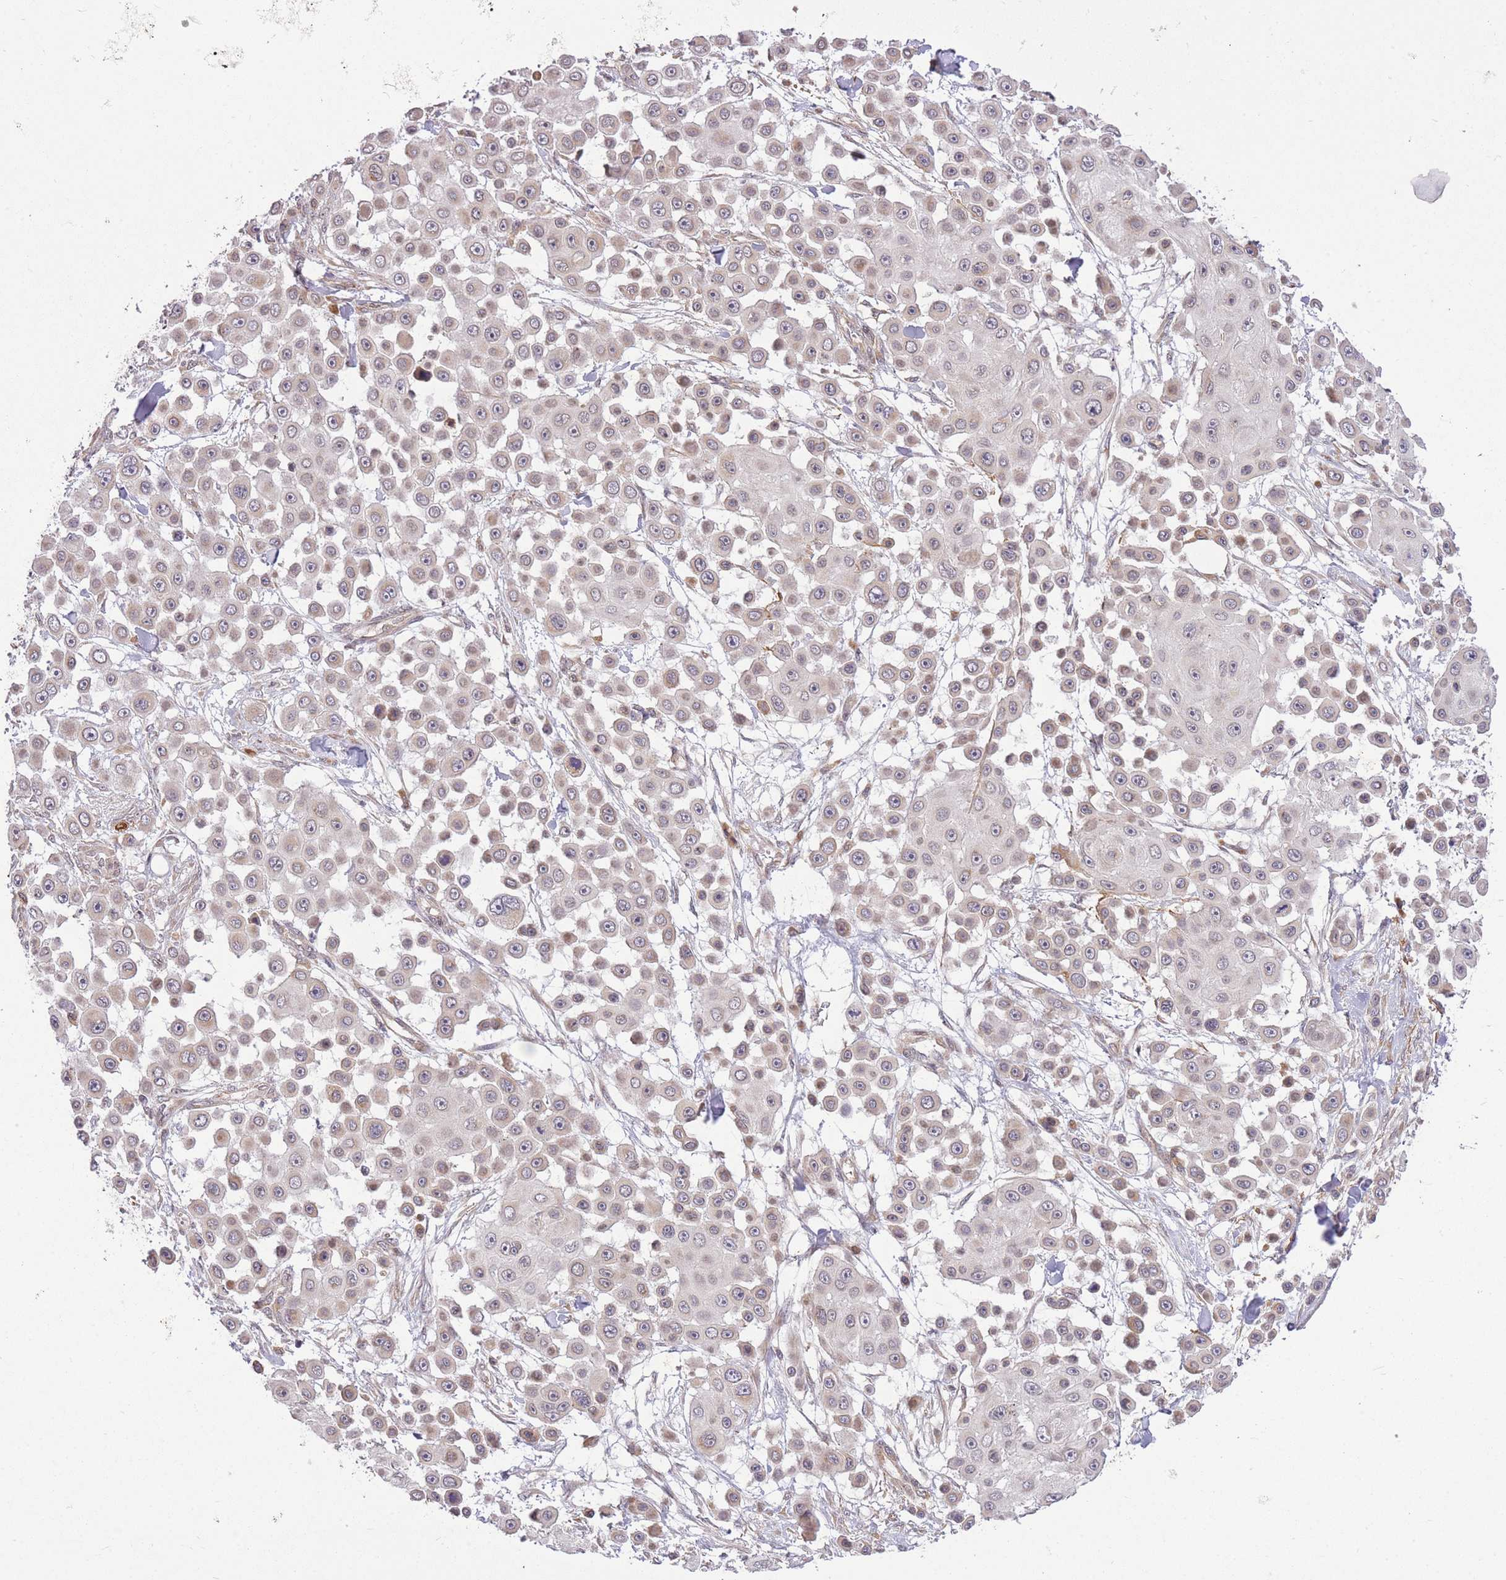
{"staining": {"intensity": "weak", "quantity": "25%-75%", "location": "cytoplasmic/membranous"}, "tissue": "skin cancer", "cell_type": "Tumor cells", "image_type": "cancer", "snomed": [{"axis": "morphology", "description": "Squamous cell carcinoma, NOS"}, {"axis": "topography", "description": "Skin"}], "caption": "An IHC micrograph of tumor tissue is shown. Protein staining in brown labels weak cytoplasmic/membranous positivity in skin cancer within tumor cells.", "gene": "ZNF391", "patient": {"sex": "male", "age": 67}}